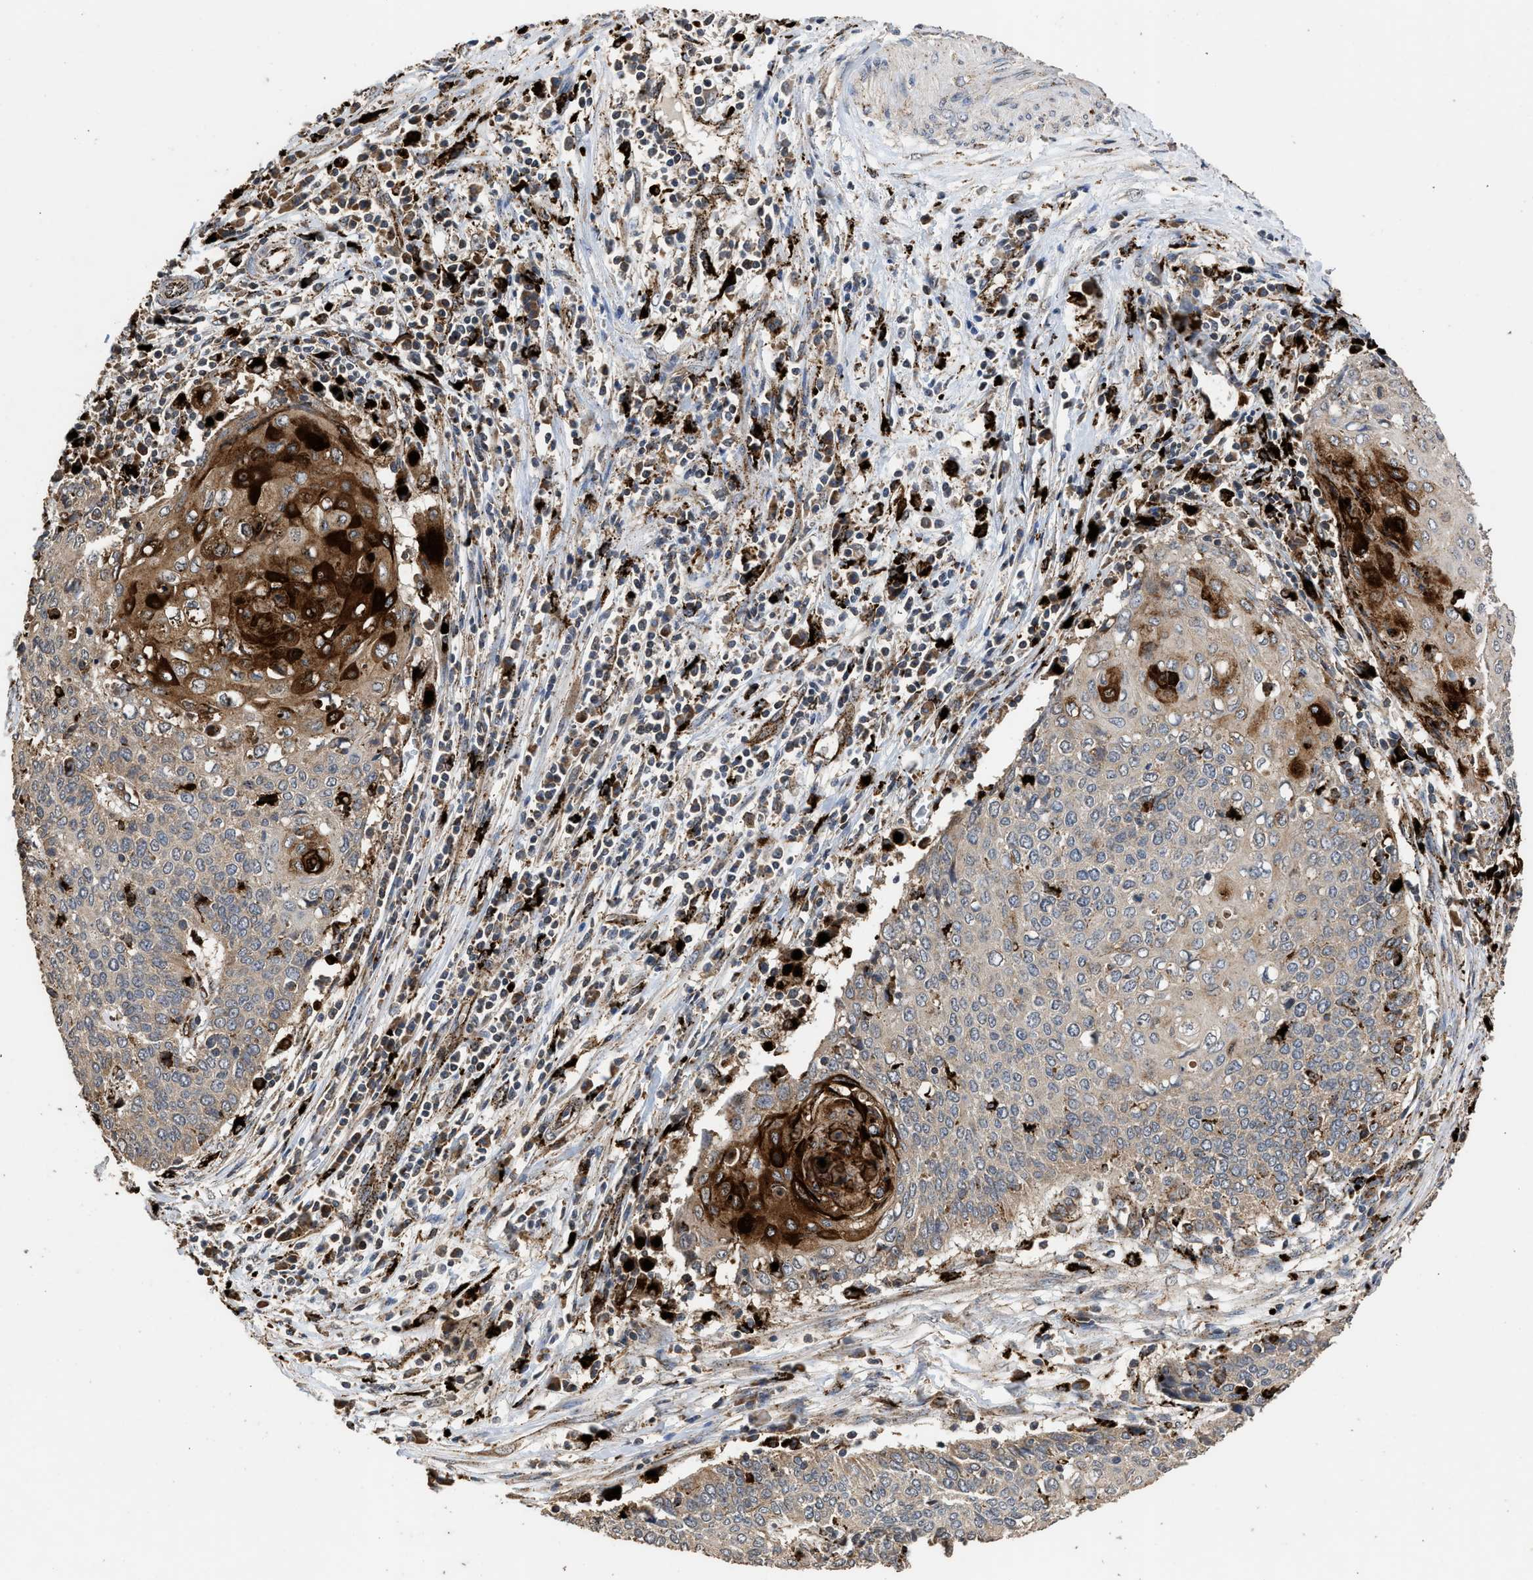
{"staining": {"intensity": "weak", "quantity": "25%-75%", "location": "cytoplasmic/membranous"}, "tissue": "cervical cancer", "cell_type": "Tumor cells", "image_type": "cancer", "snomed": [{"axis": "morphology", "description": "Squamous cell carcinoma, NOS"}, {"axis": "topography", "description": "Cervix"}], "caption": "Human cervical cancer (squamous cell carcinoma) stained for a protein (brown) exhibits weak cytoplasmic/membranous positive staining in about 25%-75% of tumor cells.", "gene": "CTSV", "patient": {"sex": "female", "age": 39}}